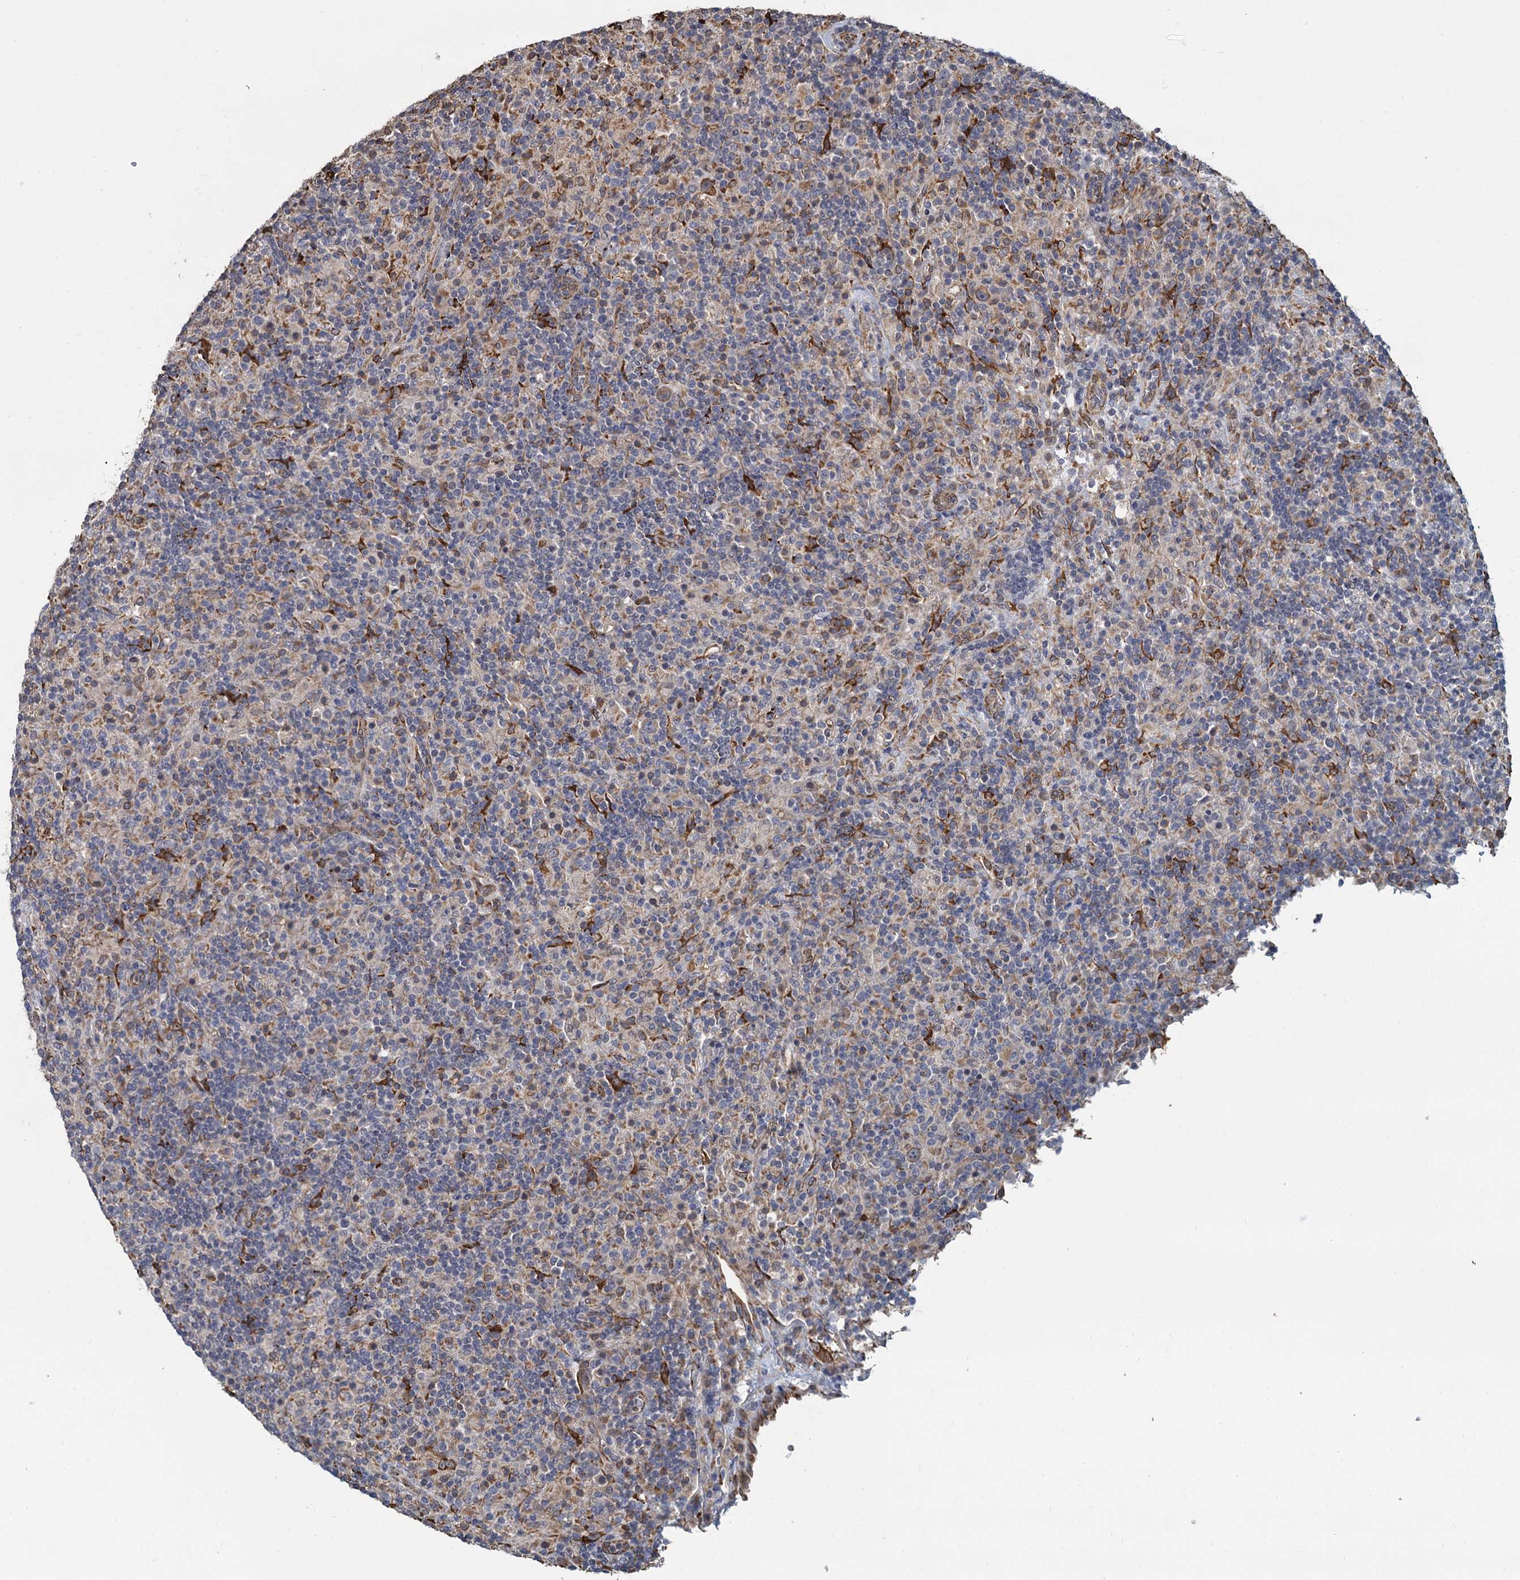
{"staining": {"intensity": "weak", "quantity": "25%-75%", "location": "cytoplasmic/membranous"}, "tissue": "lymphoma", "cell_type": "Tumor cells", "image_type": "cancer", "snomed": [{"axis": "morphology", "description": "Hodgkin's disease, NOS"}, {"axis": "topography", "description": "Lymph node"}], "caption": "Hodgkin's disease stained with a brown dye demonstrates weak cytoplasmic/membranous positive expression in approximately 25%-75% of tumor cells.", "gene": "LRRC51", "patient": {"sex": "male", "age": 70}}